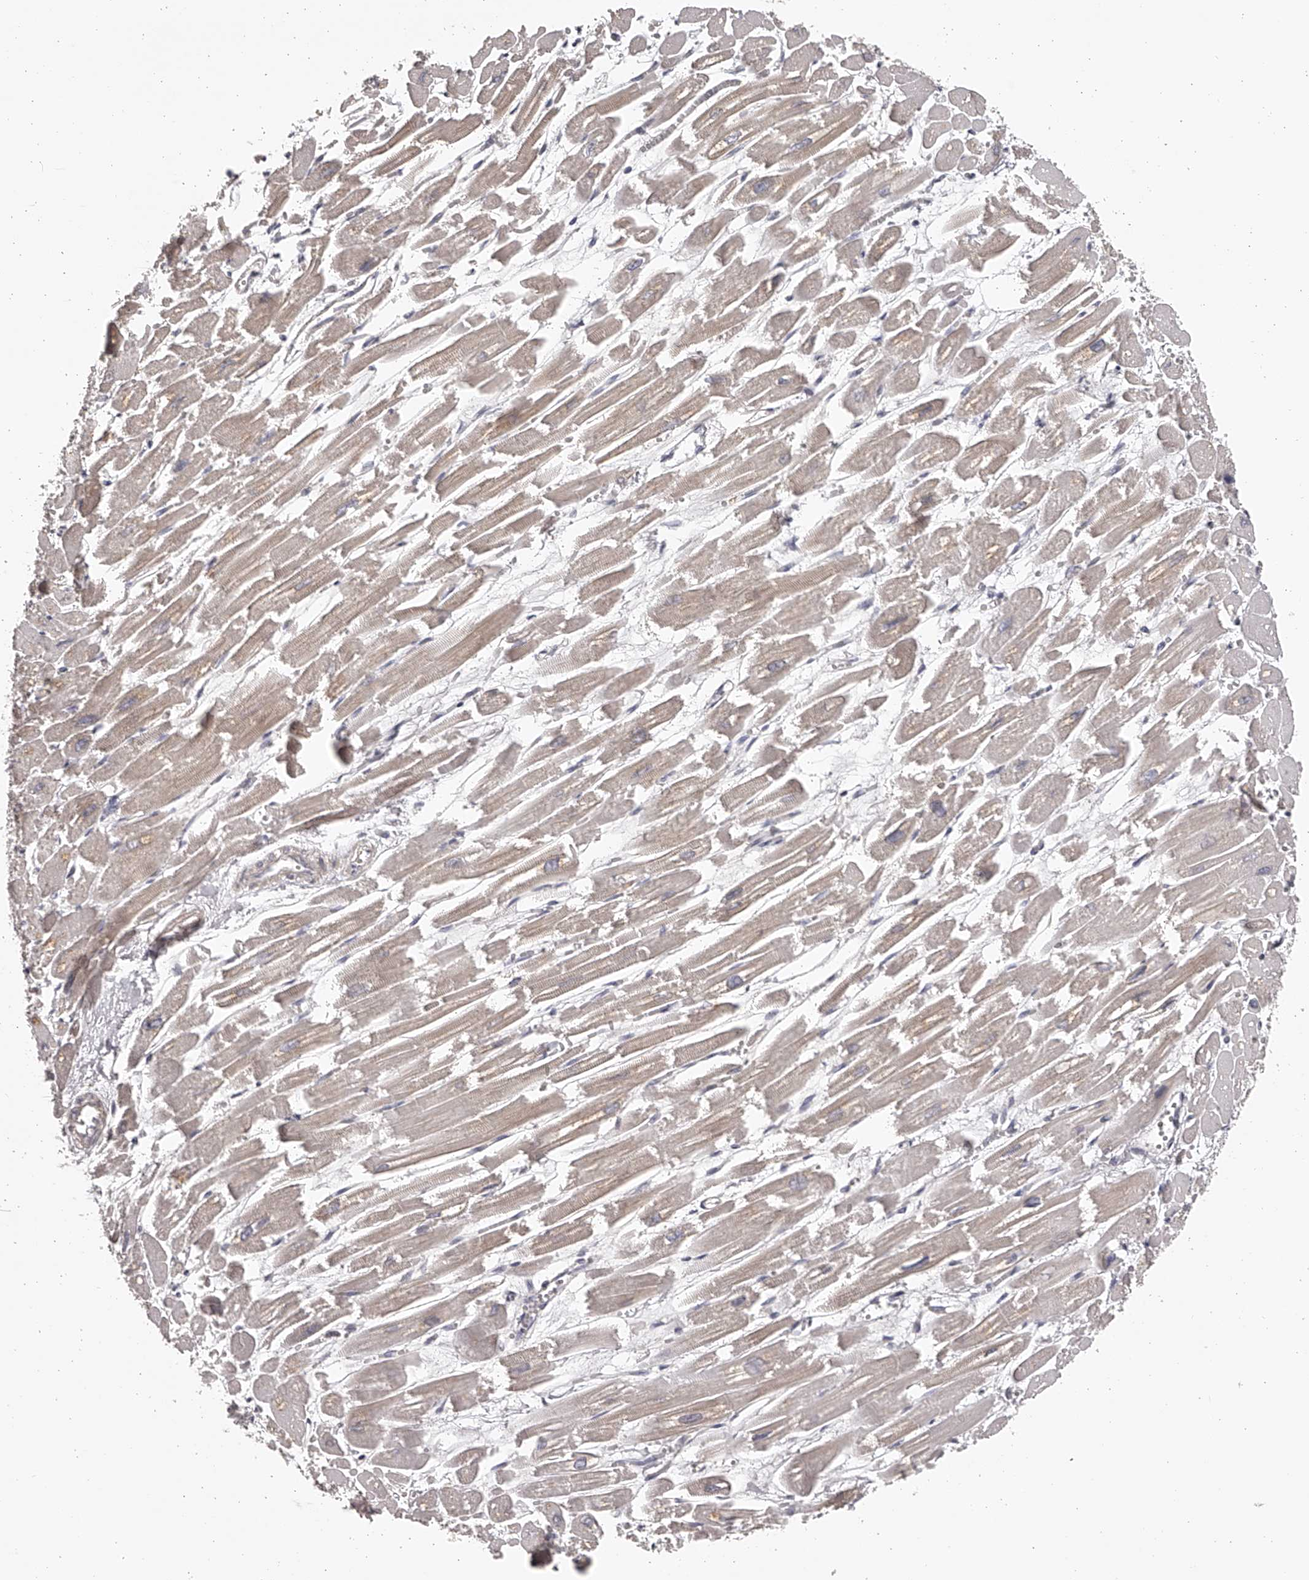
{"staining": {"intensity": "negative", "quantity": "none", "location": "none"}, "tissue": "heart muscle", "cell_type": "Cardiomyocytes", "image_type": "normal", "snomed": [{"axis": "morphology", "description": "Normal tissue, NOS"}, {"axis": "topography", "description": "Heart"}], "caption": "The photomicrograph demonstrates no significant staining in cardiomyocytes of heart muscle. Nuclei are stained in blue.", "gene": "TNN", "patient": {"sex": "male", "age": 54}}